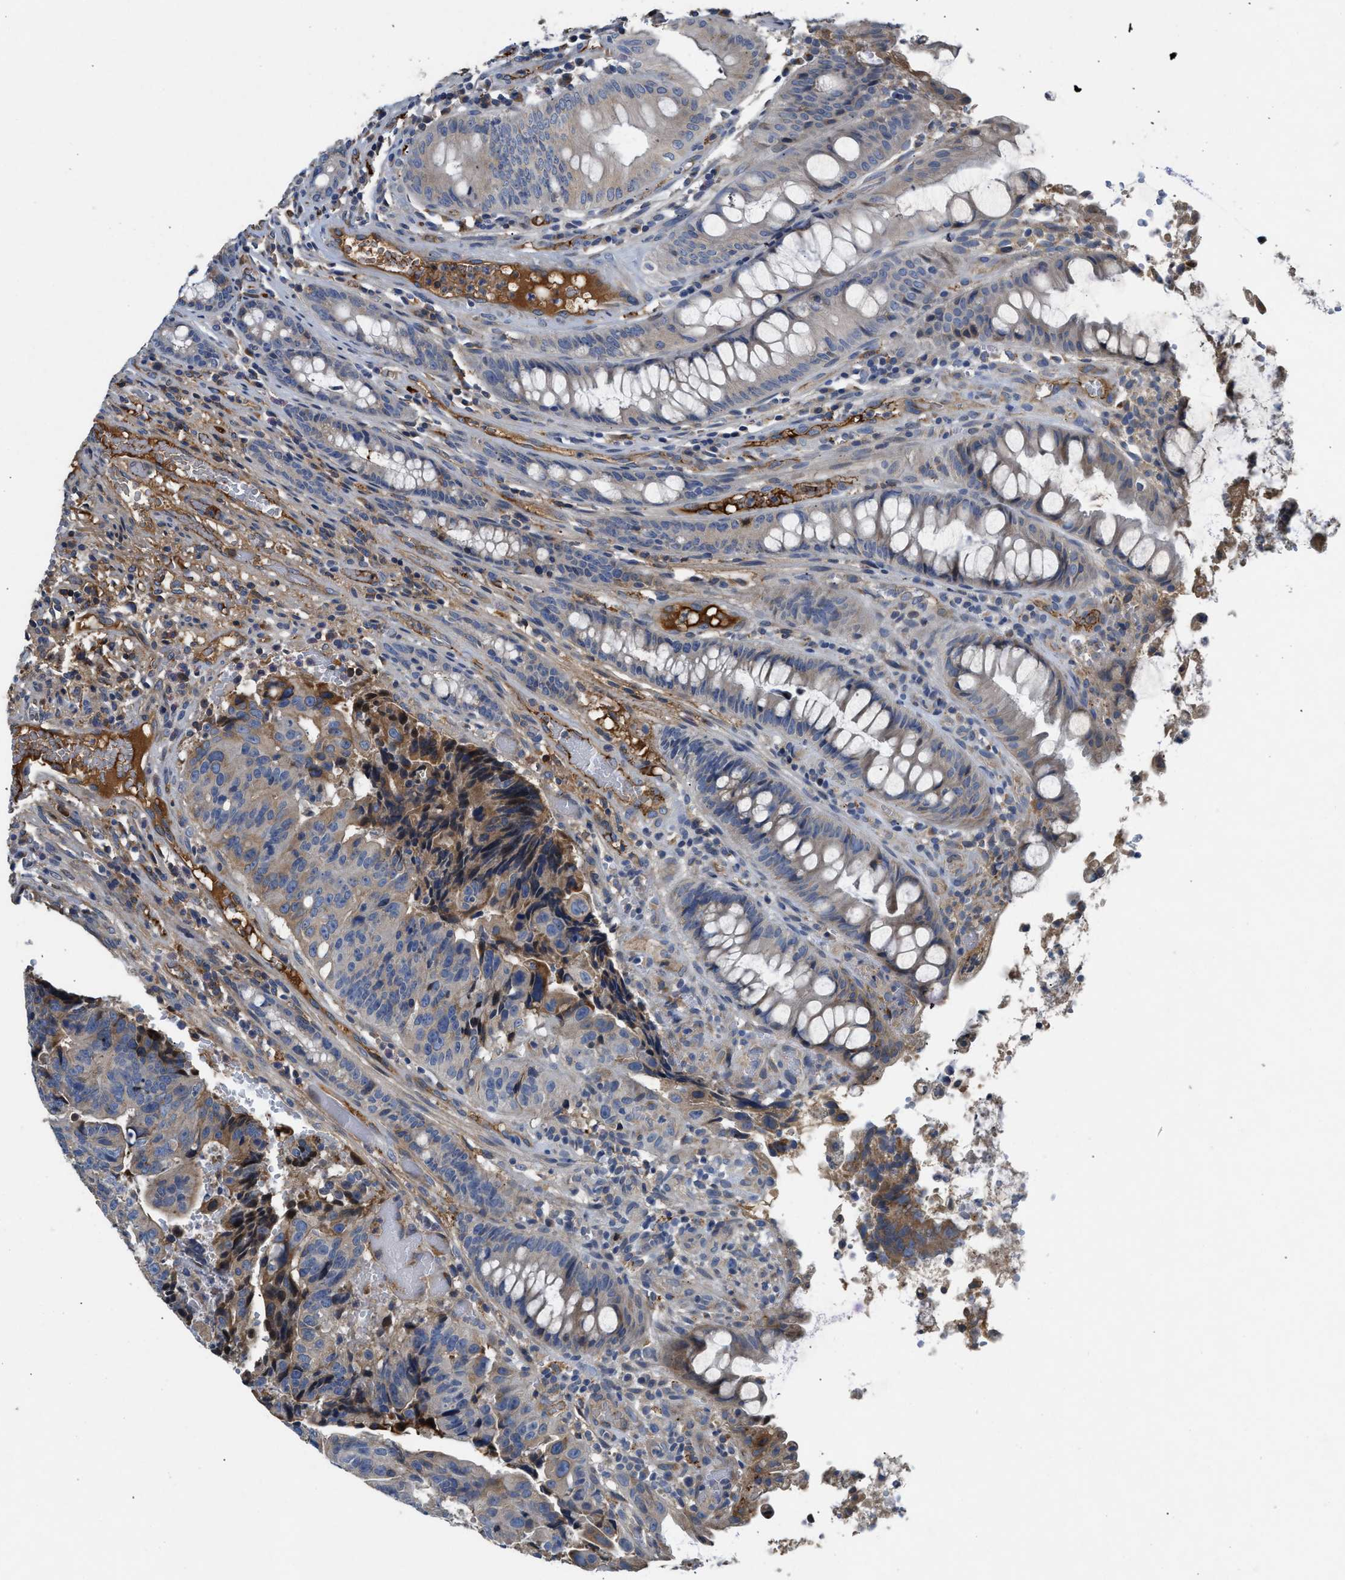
{"staining": {"intensity": "weak", "quantity": "25%-75%", "location": "cytoplasmic/membranous"}, "tissue": "colorectal cancer", "cell_type": "Tumor cells", "image_type": "cancer", "snomed": [{"axis": "morphology", "description": "Adenocarcinoma, NOS"}, {"axis": "topography", "description": "Colon"}], "caption": "Colorectal cancer (adenocarcinoma) was stained to show a protein in brown. There is low levels of weak cytoplasmic/membranous positivity in about 25%-75% of tumor cells.", "gene": "GGCX", "patient": {"sex": "female", "age": 57}}